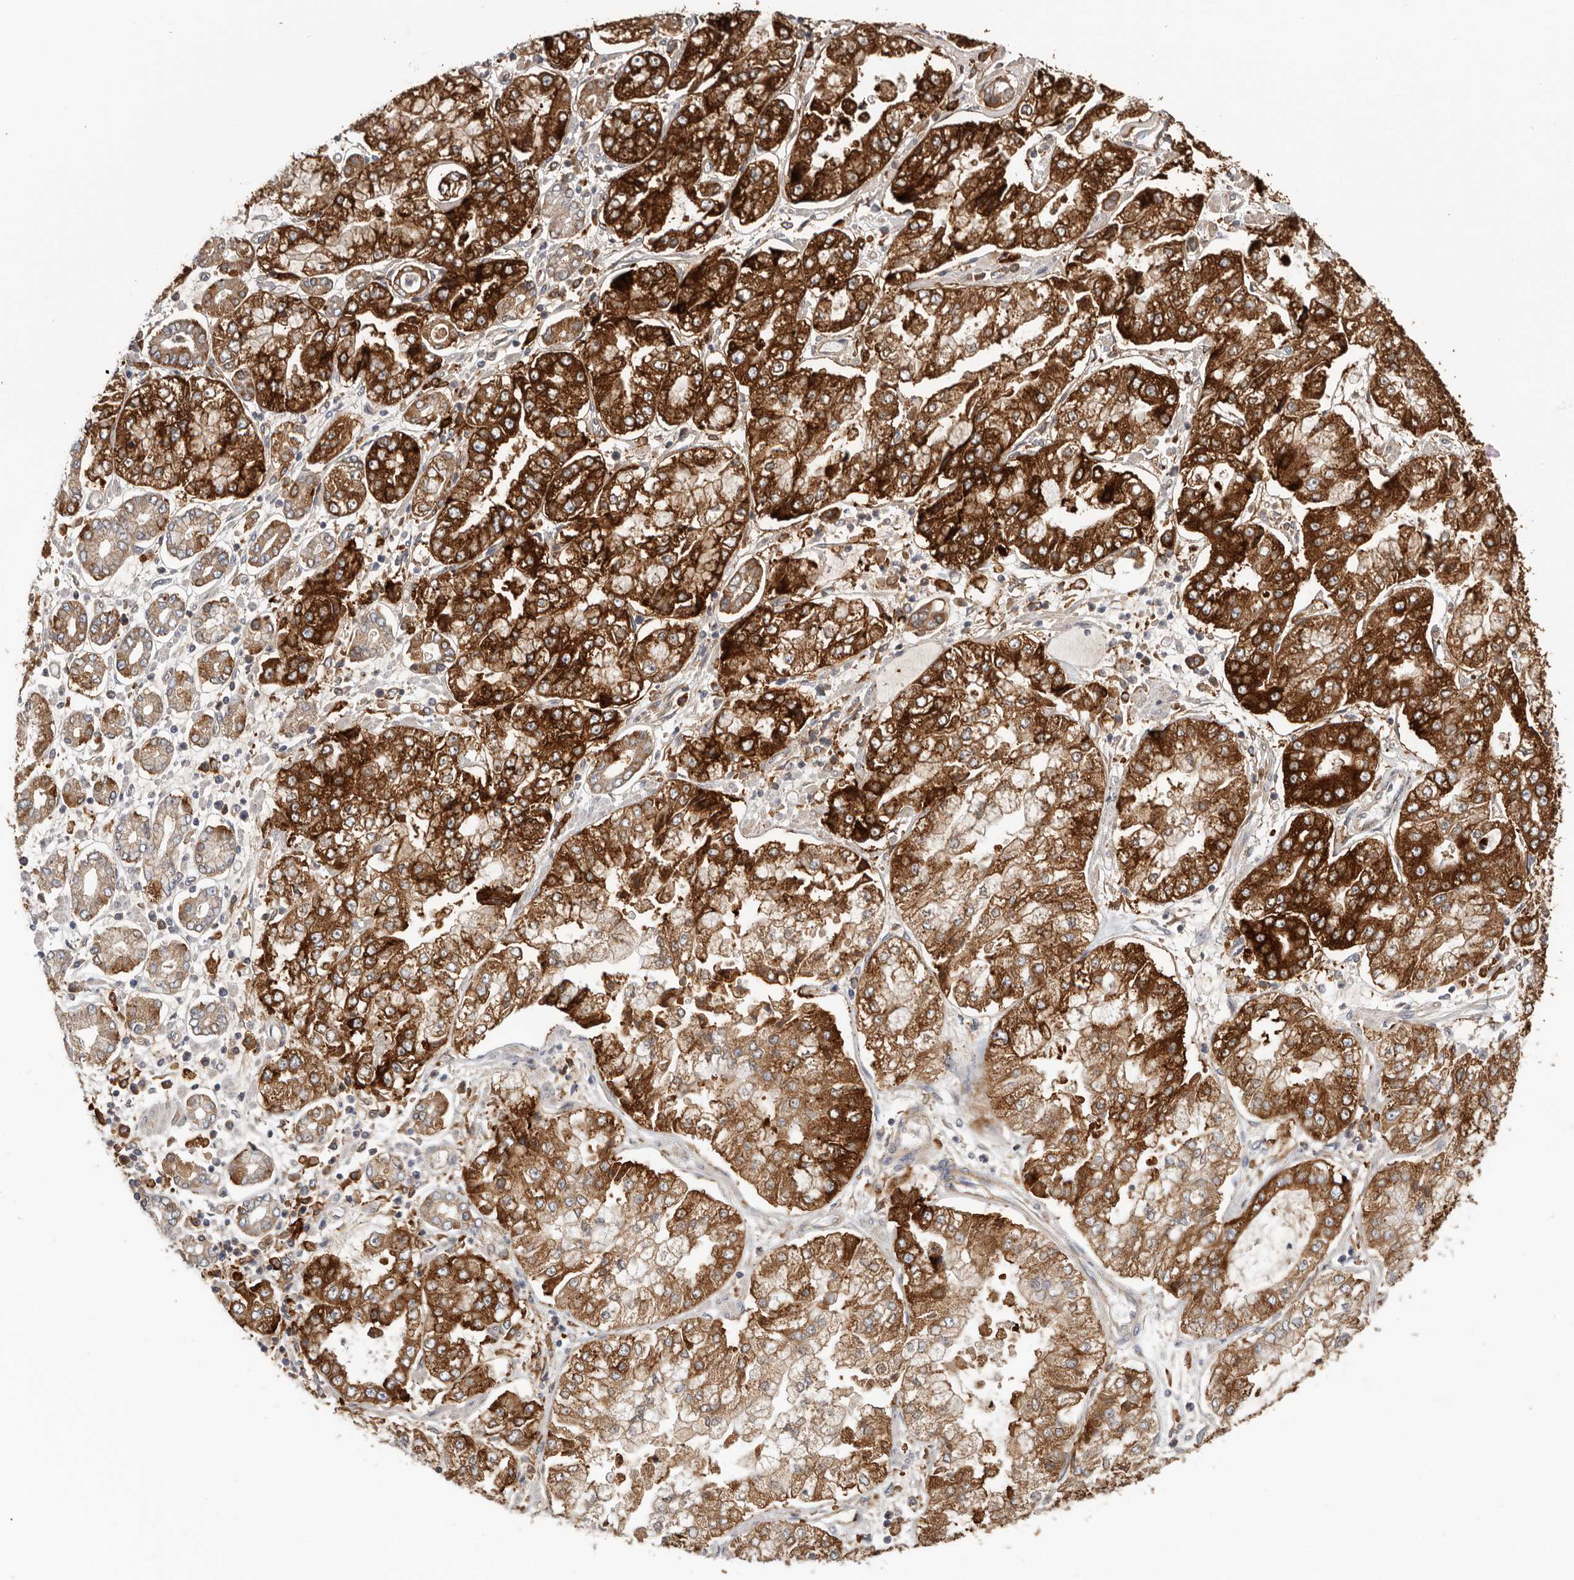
{"staining": {"intensity": "strong", "quantity": ">75%", "location": "cytoplasmic/membranous"}, "tissue": "stomach cancer", "cell_type": "Tumor cells", "image_type": "cancer", "snomed": [{"axis": "morphology", "description": "Adenocarcinoma, NOS"}, {"axis": "topography", "description": "Stomach"}], "caption": "Approximately >75% of tumor cells in human stomach cancer (adenocarcinoma) reveal strong cytoplasmic/membranous protein expression as visualized by brown immunohistochemical staining.", "gene": "TFRC", "patient": {"sex": "male", "age": 76}}